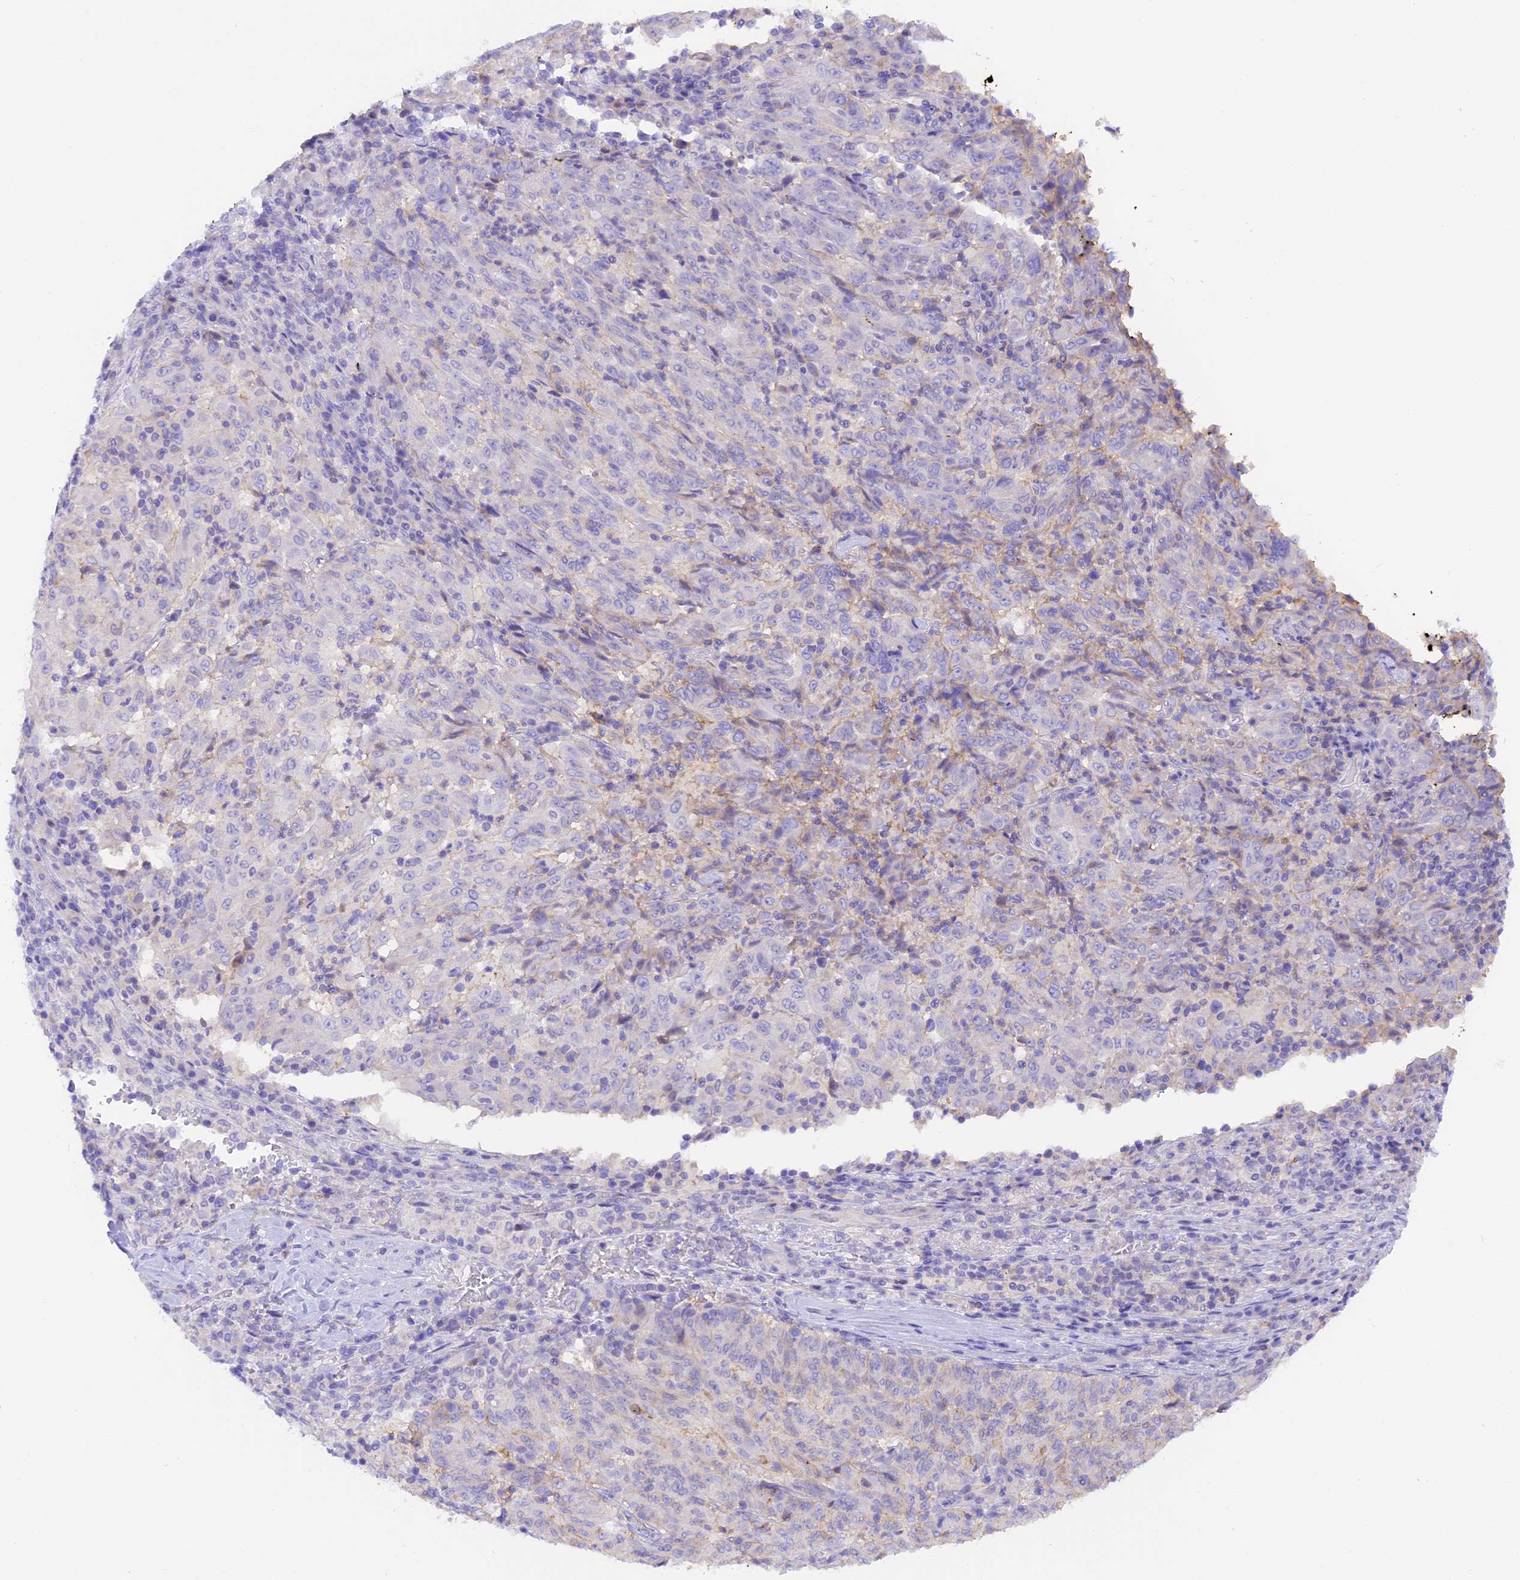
{"staining": {"intensity": "negative", "quantity": "none", "location": "none"}, "tissue": "pancreatic cancer", "cell_type": "Tumor cells", "image_type": "cancer", "snomed": [{"axis": "morphology", "description": "Adenocarcinoma, NOS"}, {"axis": "topography", "description": "Pancreas"}], "caption": "Pancreatic cancer (adenocarcinoma) was stained to show a protein in brown. There is no significant expression in tumor cells. Brightfield microscopy of IHC stained with DAB (3,3'-diaminobenzidine) (brown) and hematoxylin (blue), captured at high magnification.", "gene": "COL6A5", "patient": {"sex": "male", "age": 63}}